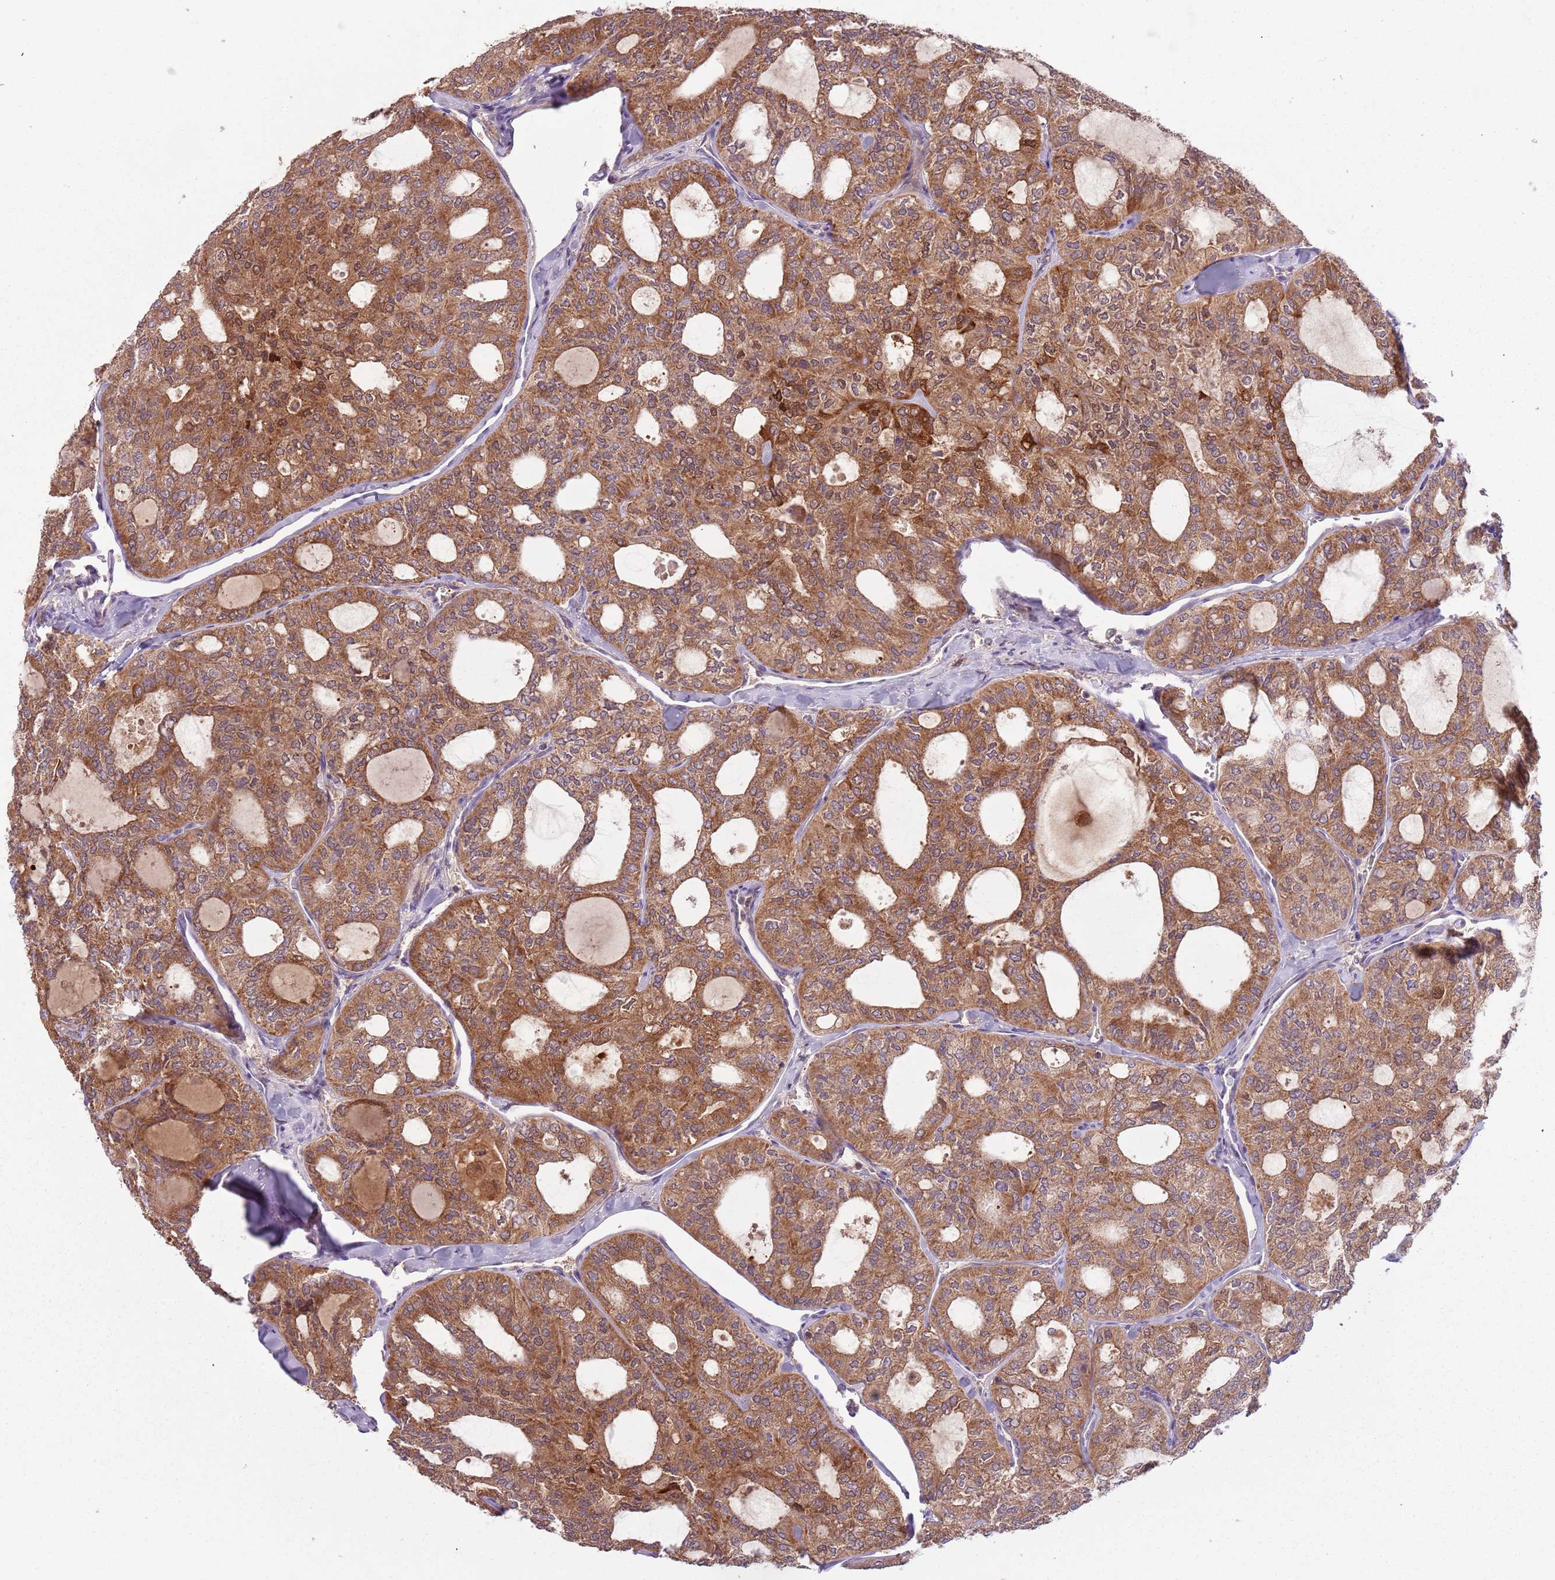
{"staining": {"intensity": "moderate", "quantity": ">75%", "location": "cytoplasmic/membranous"}, "tissue": "thyroid cancer", "cell_type": "Tumor cells", "image_type": "cancer", "snomed": [{"axis": "morphology", "description": "Follicular adenoma carcinoma, NOS"}, {"axis": "topography", "description": "Thyroid gland"}], "caption": "An image showing moderate cytoplasmic/membranous expression in approximately >75% of tumor cells in thyroid follicular adenoma carcinoma, as visualized by brown immunohistochemical staining.", "gene": "FECH", "patient": {"sex": "male", "age": 75}}